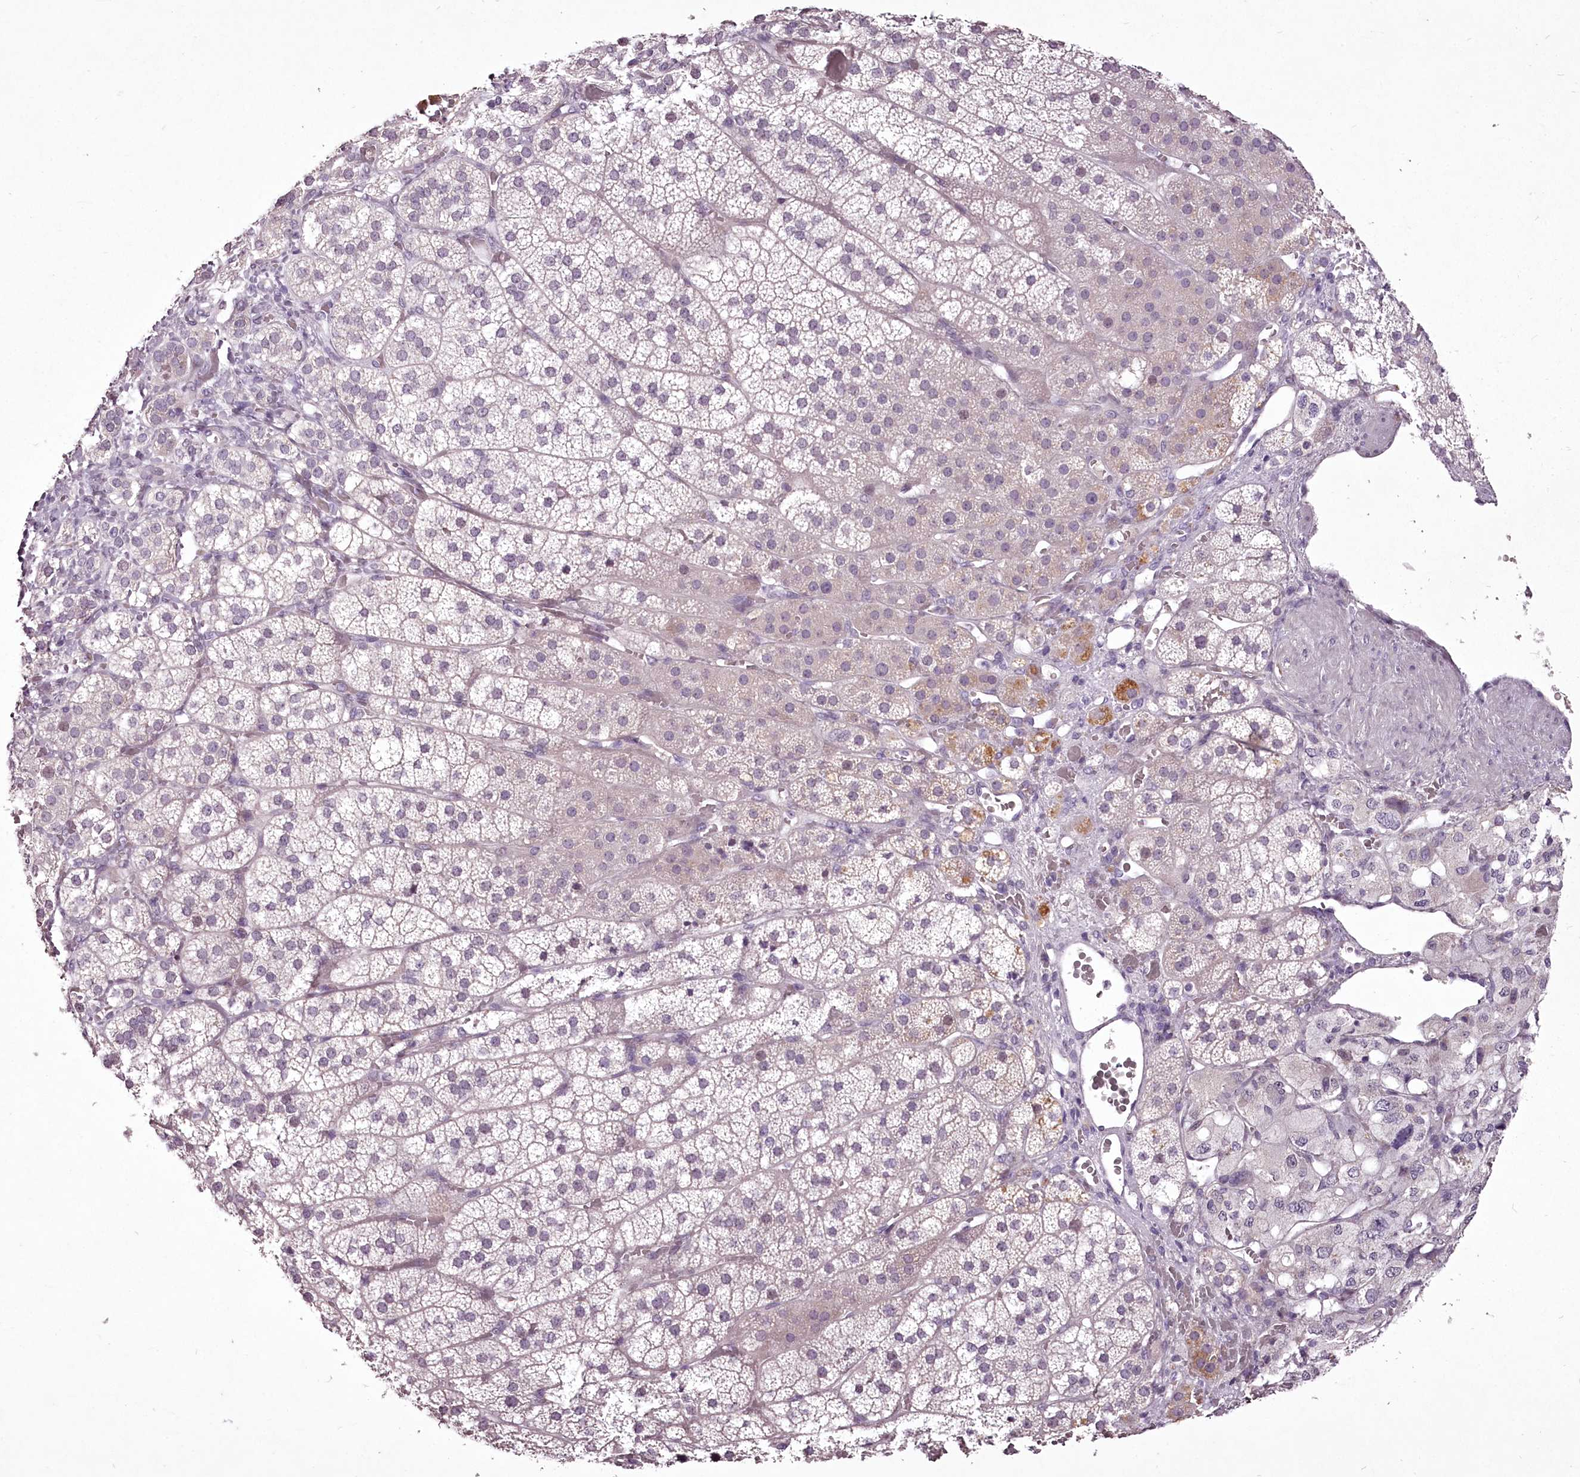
{"staining": {"intensity": "negative", "quantity": "none", "location": "none"}, "tissue": "adrenal gland", "cell_type": "Glandular cells", "image_type": "normal", "snomed": [{"axis": "morphology", "description": "Normal tissue, NOS"}, {"axis": "topography", "description": "Adrenal gland"}], "caption": "The IHC image has no significant staining in glandular cells of adrenal gland. Nuclei are stained in blue.", "gene": "C1orf56", "patient": {"sex": "female", "age": 44}}